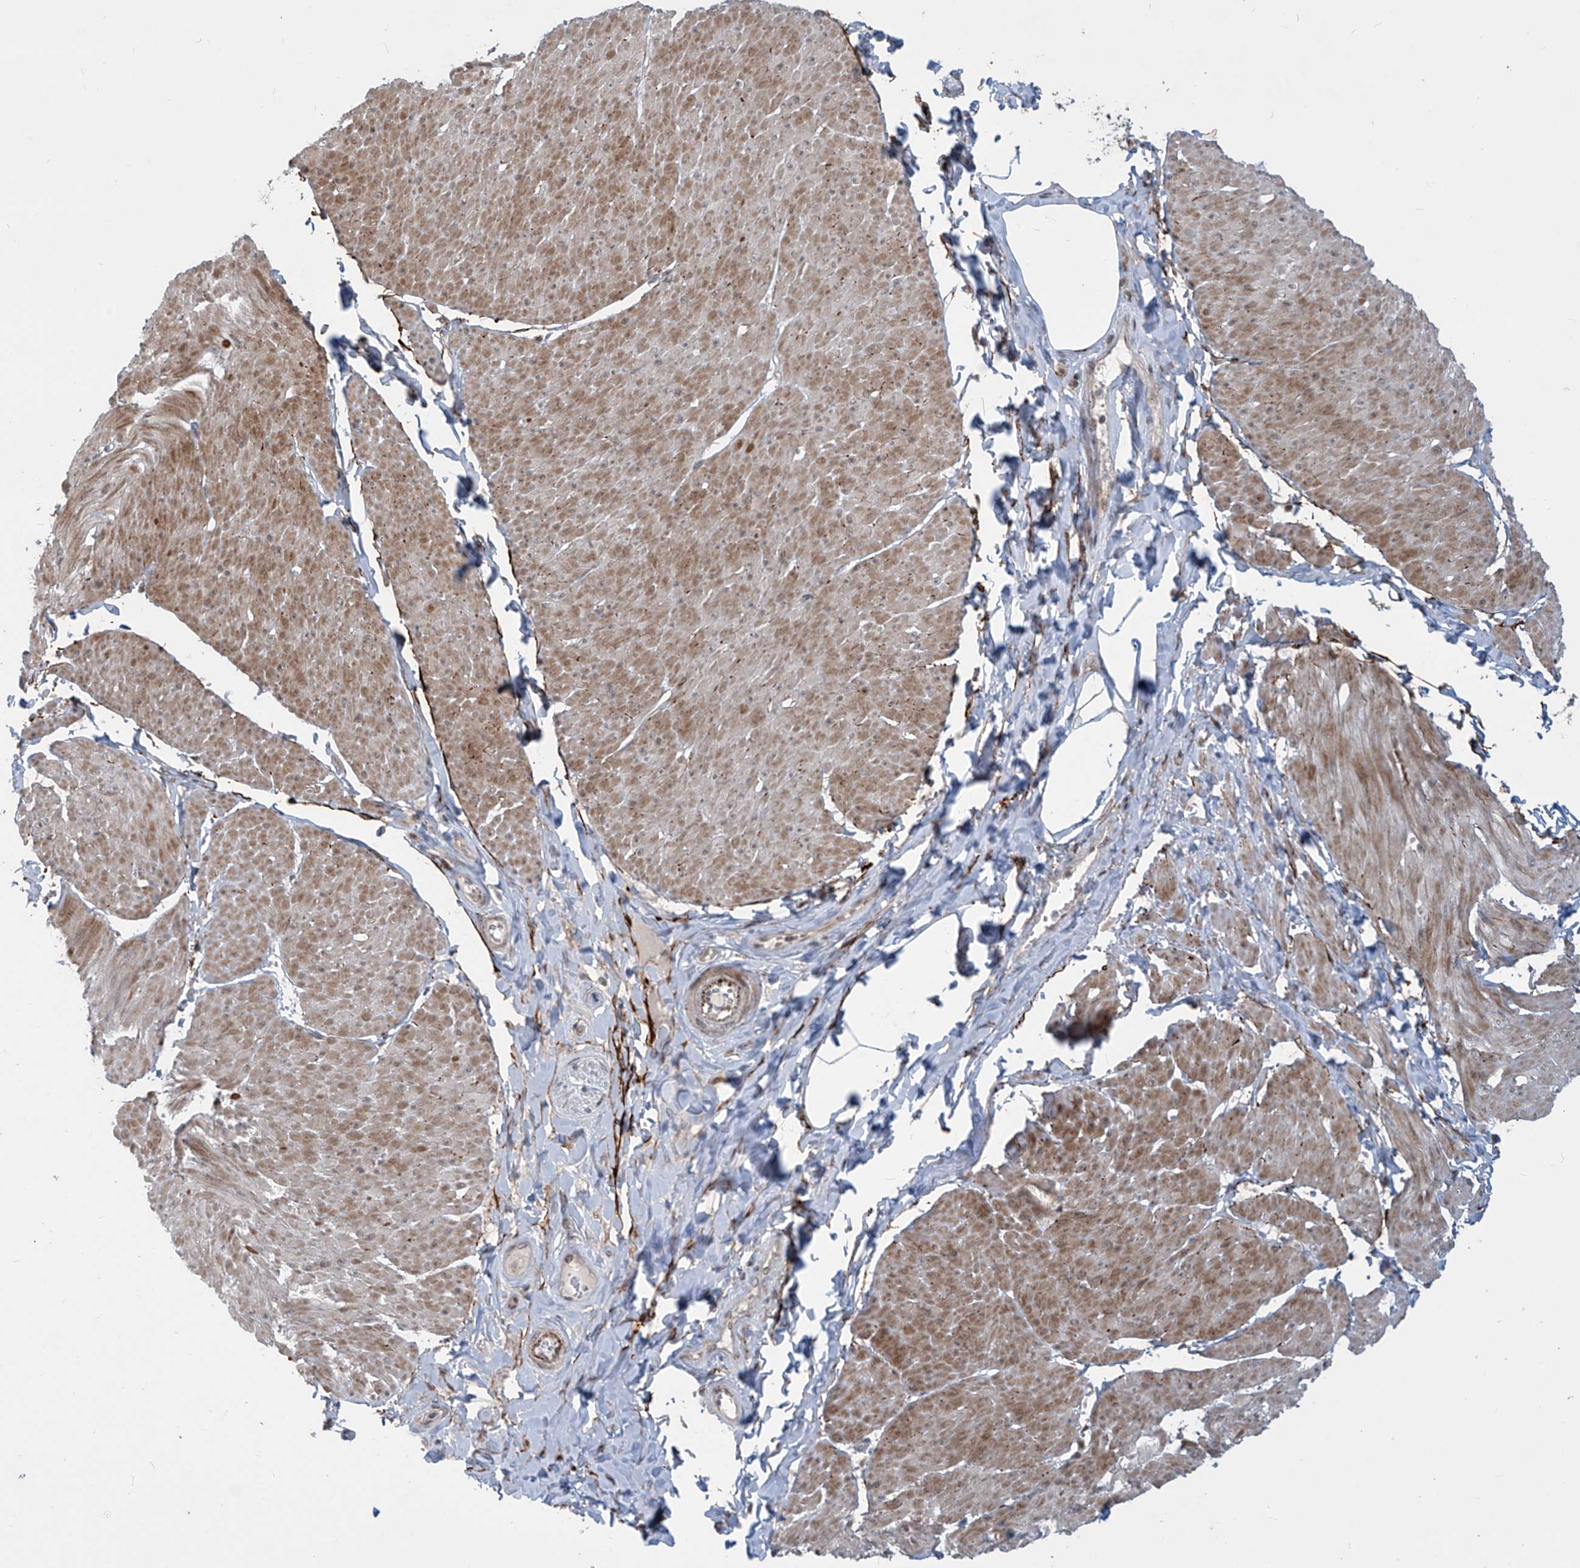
{"staining": {"intensity": "moderate", "quantity": ">75%", "location": "cytoplasmic/membranous"}, "tissue": "smooth muscle", "cell_type": "Smooth muscle cells", "image_type": "normal", "snomed": [{"axis": "morphology", "description": "Urothelial carcinoma, High grade"}, {"axis": "topography", "description": "Urinary bladder"}], "caption": "Smooth muscle stained for a protein exhibits moderate cytoplasmic/membranous positivity in smooth muscle cells. Immunohistochemistry stains the protein of interest in brown and the nuclei are stained blue.", "gene": "LAGE3", "patient": {"sex": "male", "age": 46}}